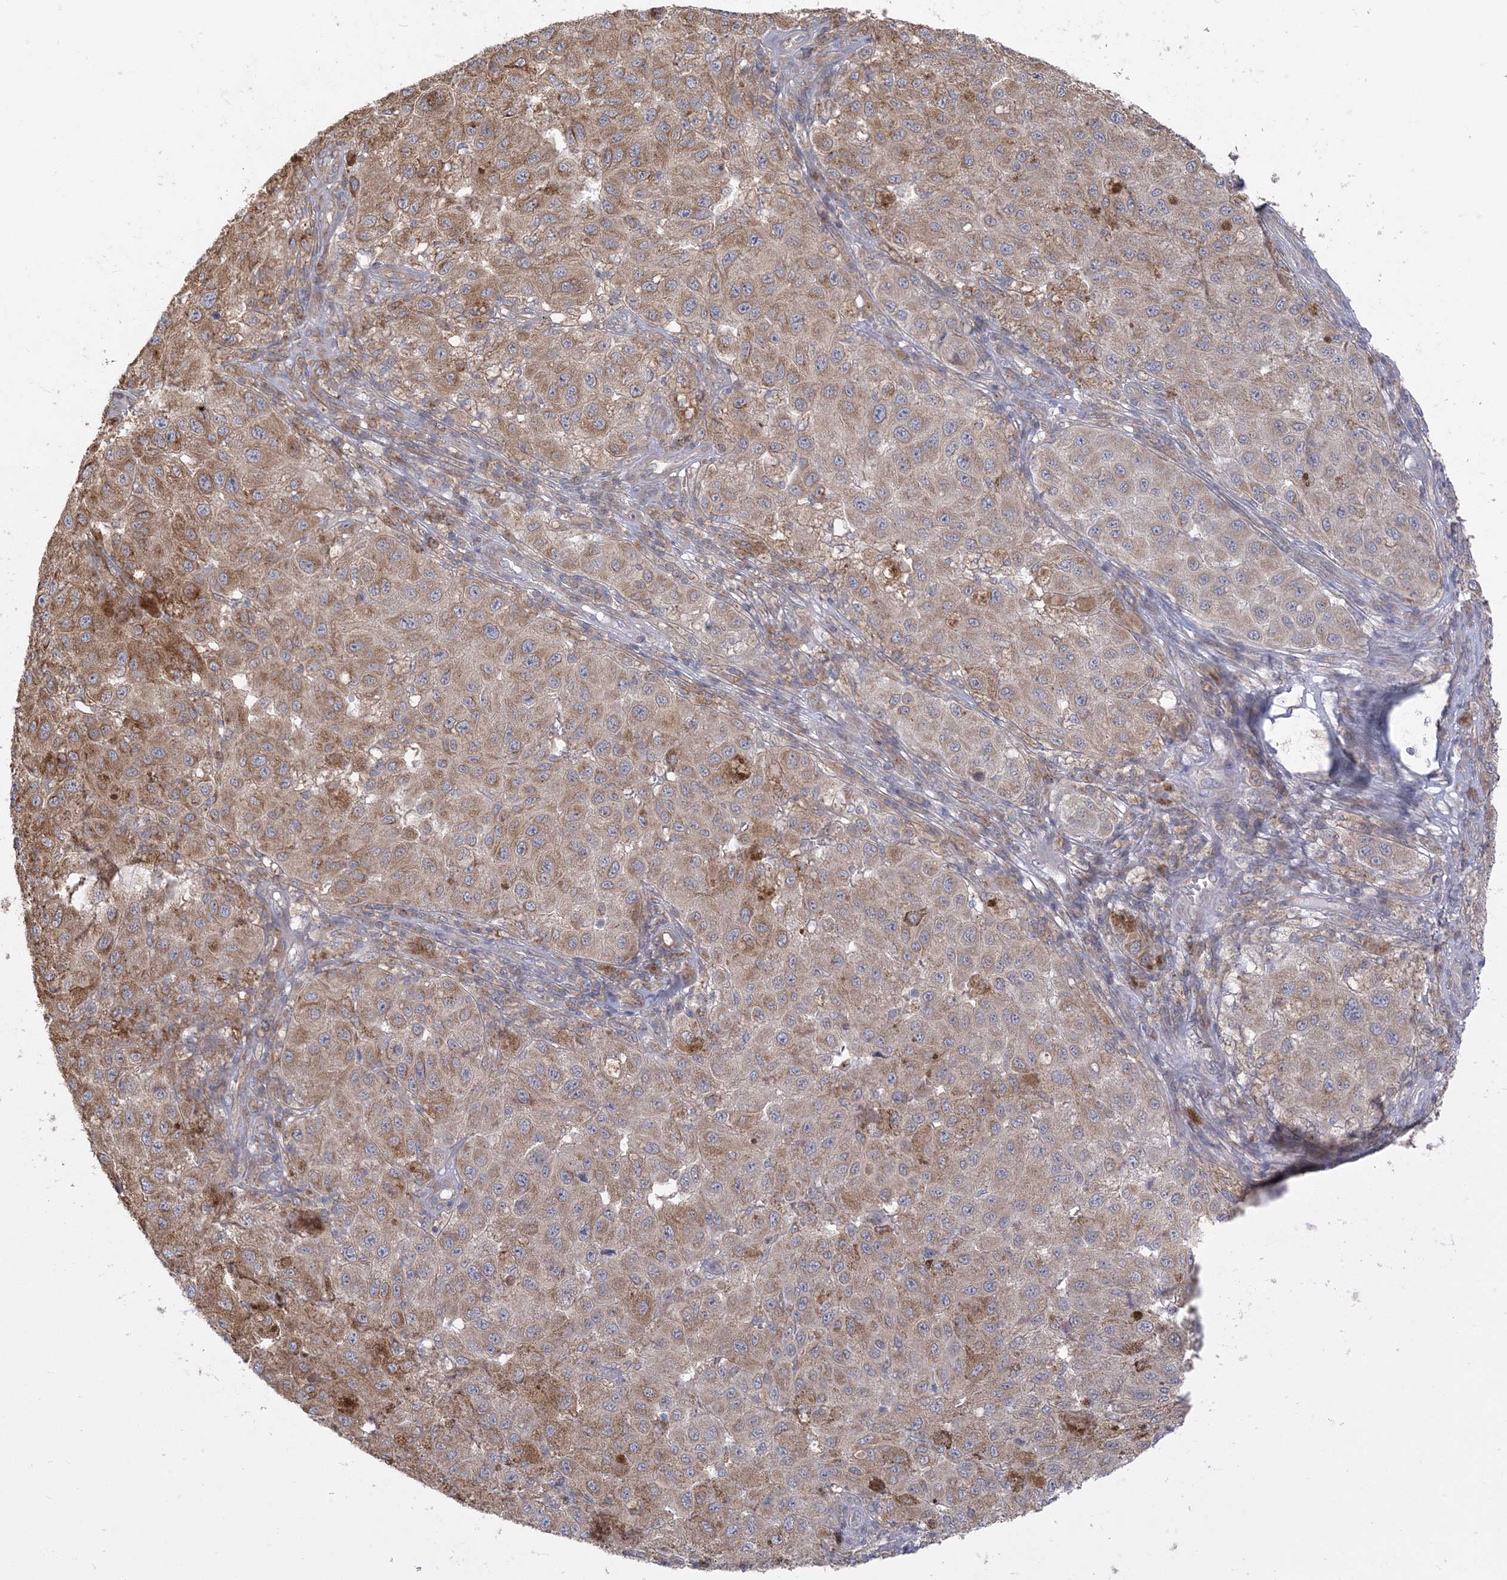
{"staining": {"intensity": "moderate", "quantity": ">75%", "location": "cytoplasmic/membranous"}, "tissue": "melanoma", "cell_type": "Tumor cells", "image_type": "cancer", "snomed": [{"axis": "morphology", "description": "Malignant melanoma, NOS"}, {"axis": "topography", "description": "Skin"}], "caption": "Approximately >75% of tumor cells in human malignant melanoma demonstrate moderate cytoplasmic/membranous protein expression as visualized by brown immunohistochemical staining.", "gene": "ZC3H6", "patient": {"sex": "female", "age": 64}}